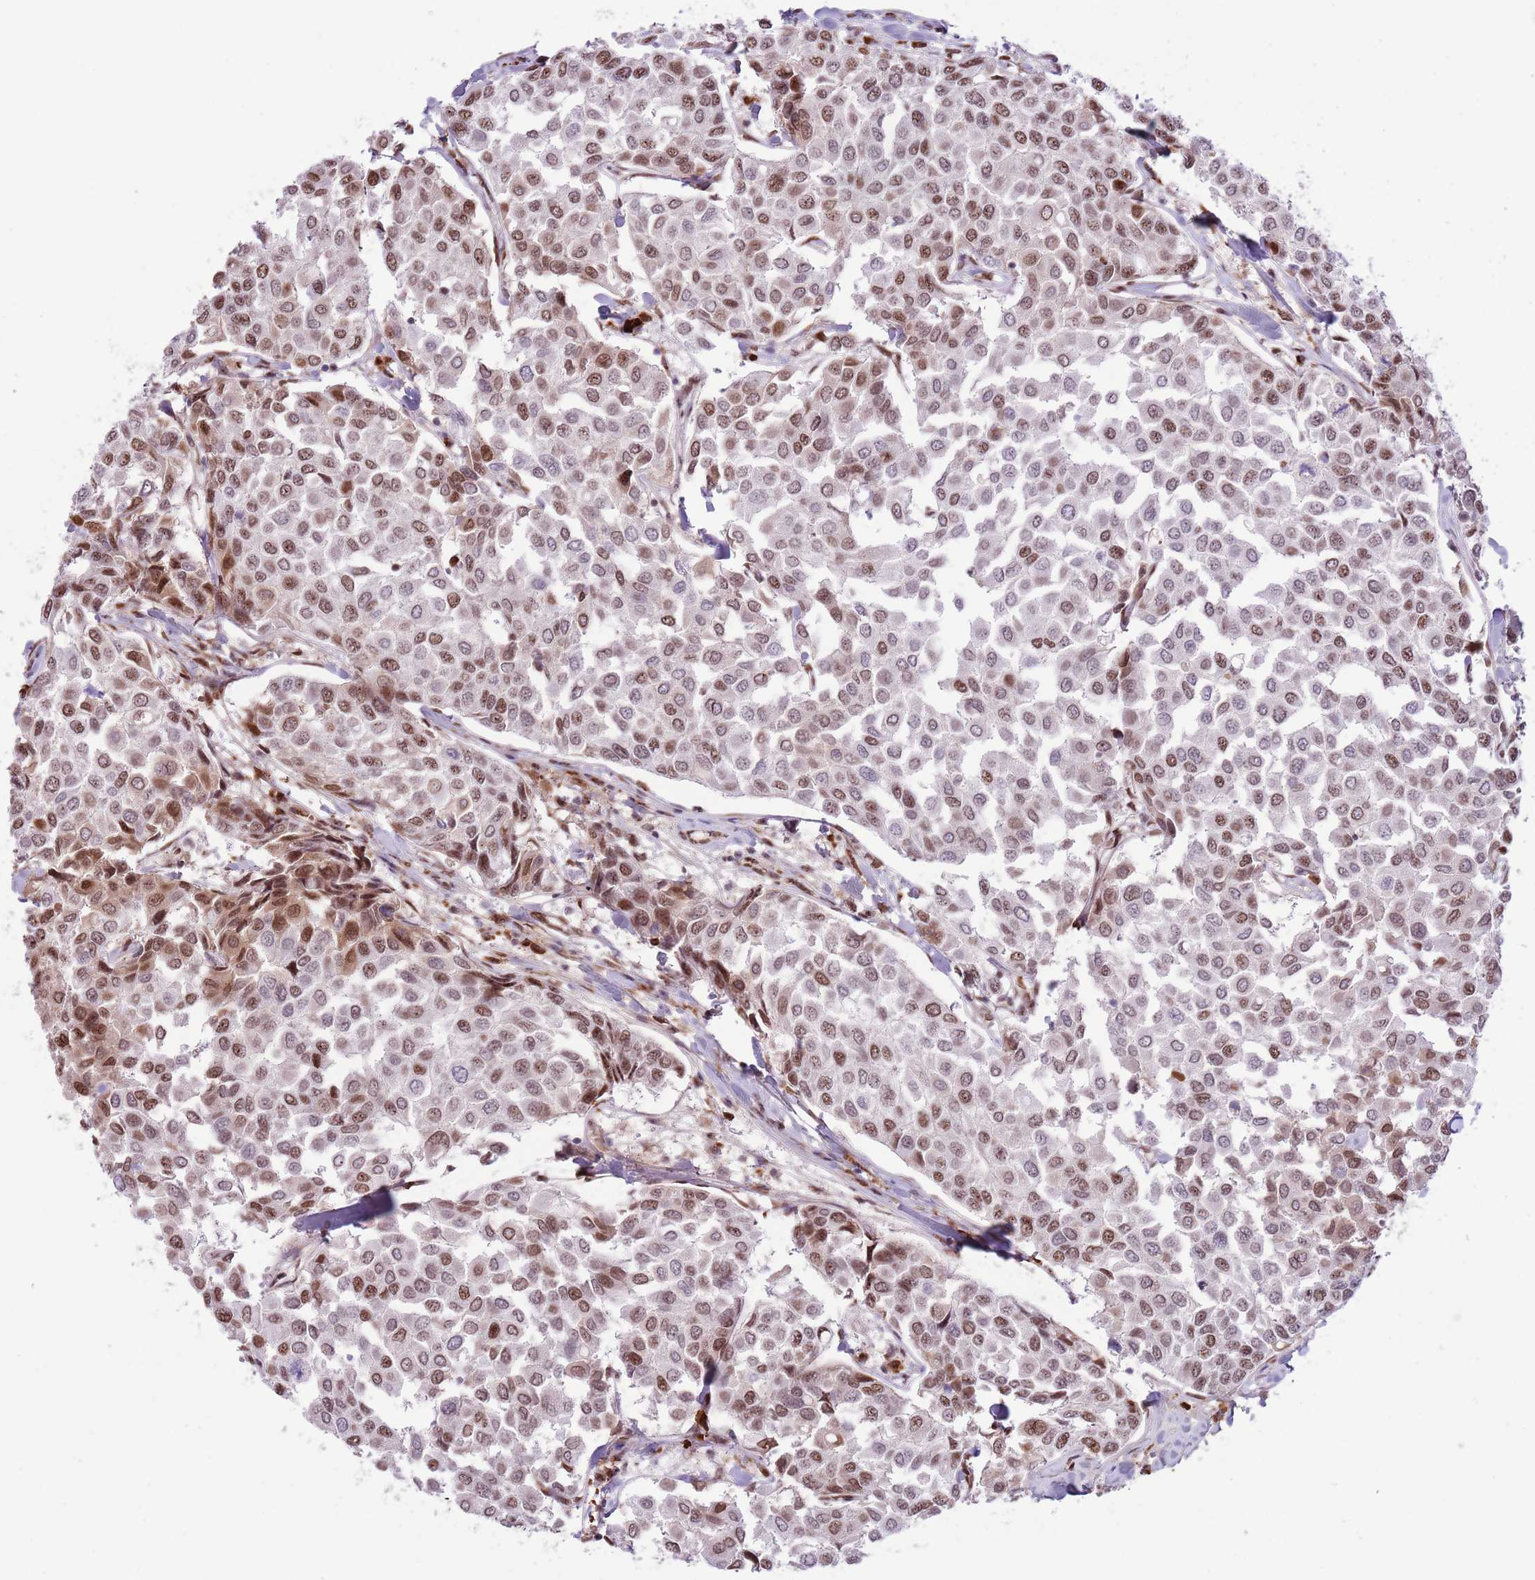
{"staining": {"intensity": "moderate", "quantity": ">75%", "location": "nuclear"}, "tissue": "breast cancer", "cell_type": "Tumor cells", "image_type": "cancer", "snomed": [{"axis": "morphology", "description": "Duct carcinoma"}, {"axis": "topography", "description": "Breast"}], "caption": "IHC micrograph of human breast cancer stained for a protein (brown), which displays medium levels of moderate nuclear positivity in approximately >75% of tumor cells.", "gene": "SIPA1L3", "patient": {"sex": "female", "age": 55}}